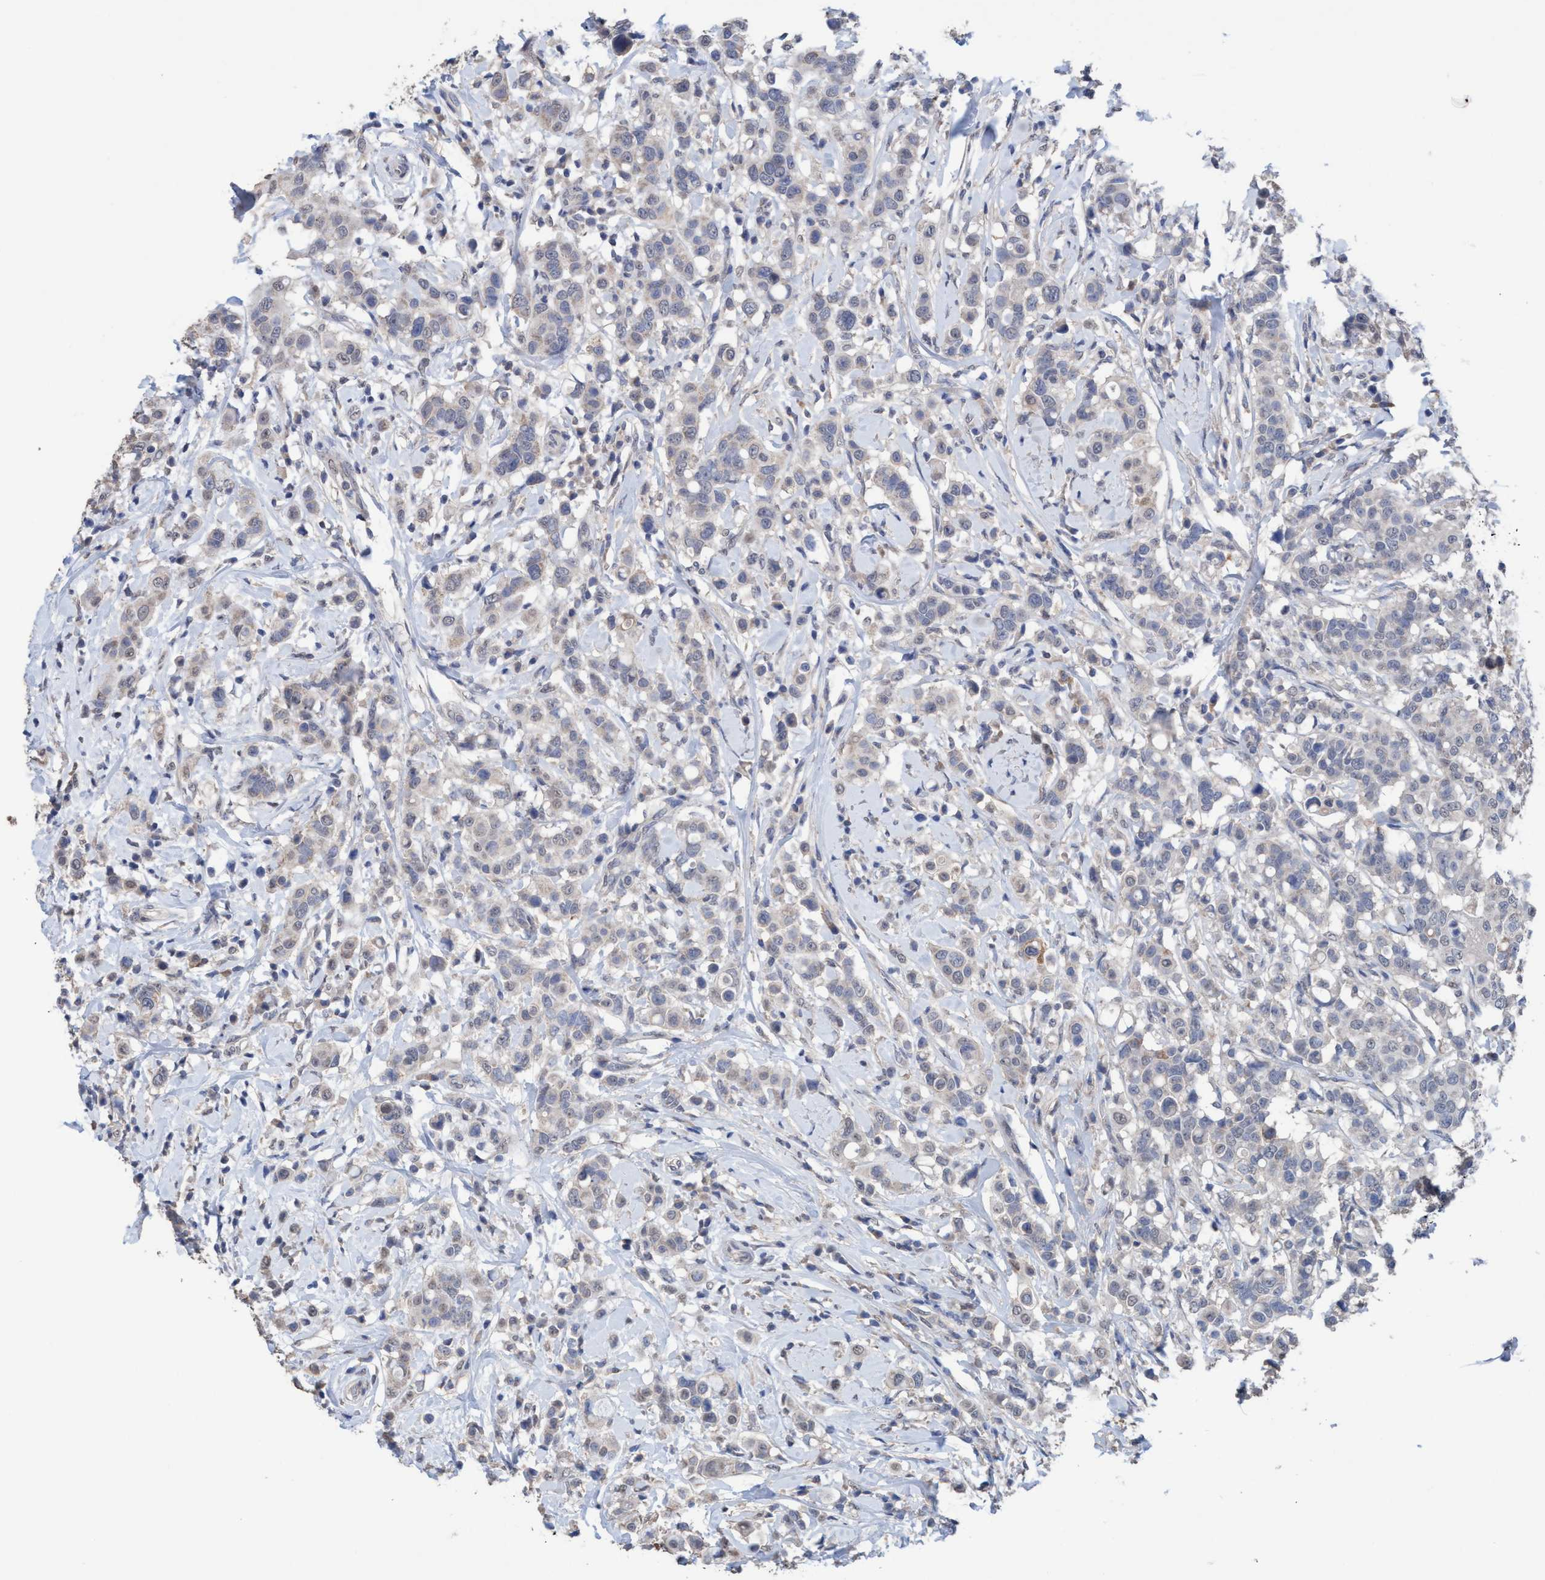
{"staining": {"intensity": "negative", "quantity": "none", "location": "none"}, "tissue": "breast cancer", "cell_type": "Tumor cells", "image_type": "cancer", "snomed": [{"axis": "morphology", "description": "Duct carcinoma"}, {"axis": "topography", "description": "Breast"}], "caption": "Tumor cells are negative for brown protein staining in intraductal carcinoma (breast). (Immunohistochemistry (ihc), brightfield microscopy, high magnification).", "gene": "GLOD4", "patient": {"sex": "female", "age": 27}}